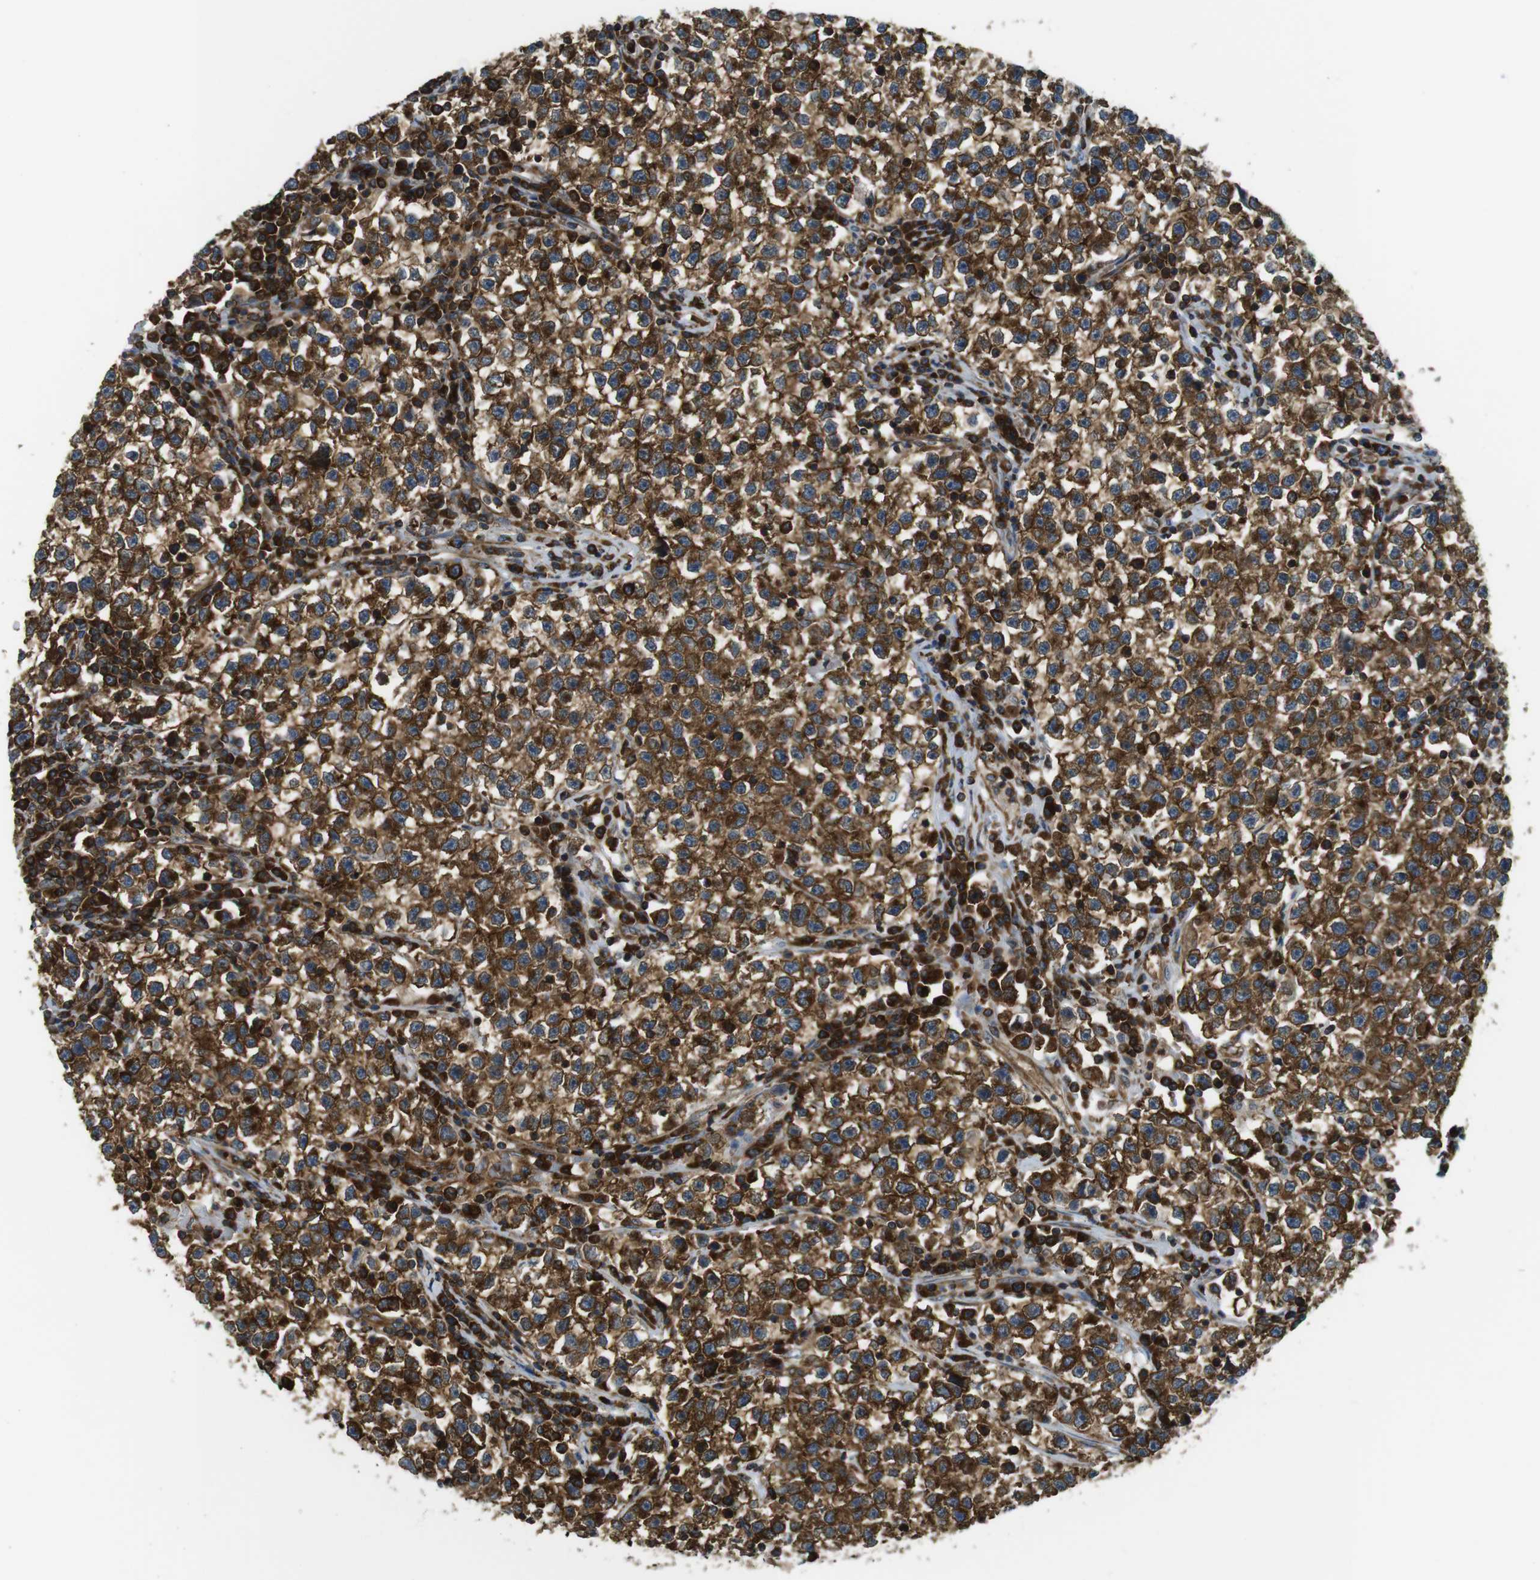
{"staining": {"intensity": "strong", "quantity": ">75%", "location": "cytoplasmic/membranous"}, "tissue": "testis cancer", "cell_type": "Tumor cells", "image_type": "cancer", "snomed": [{"axis": "morphology", "description": "Seminoma, NOS"}, {"axis": "topography", "description": "Testis"}], "caption": "This photomicrograph shows IHC staining of testis cancer (seminoma), with high strong cytoplasmic/membranous positivity in approximately >75% of tumor cells.", "gene": "TSC1", "patient": {"sex": "male", "age": 22}}